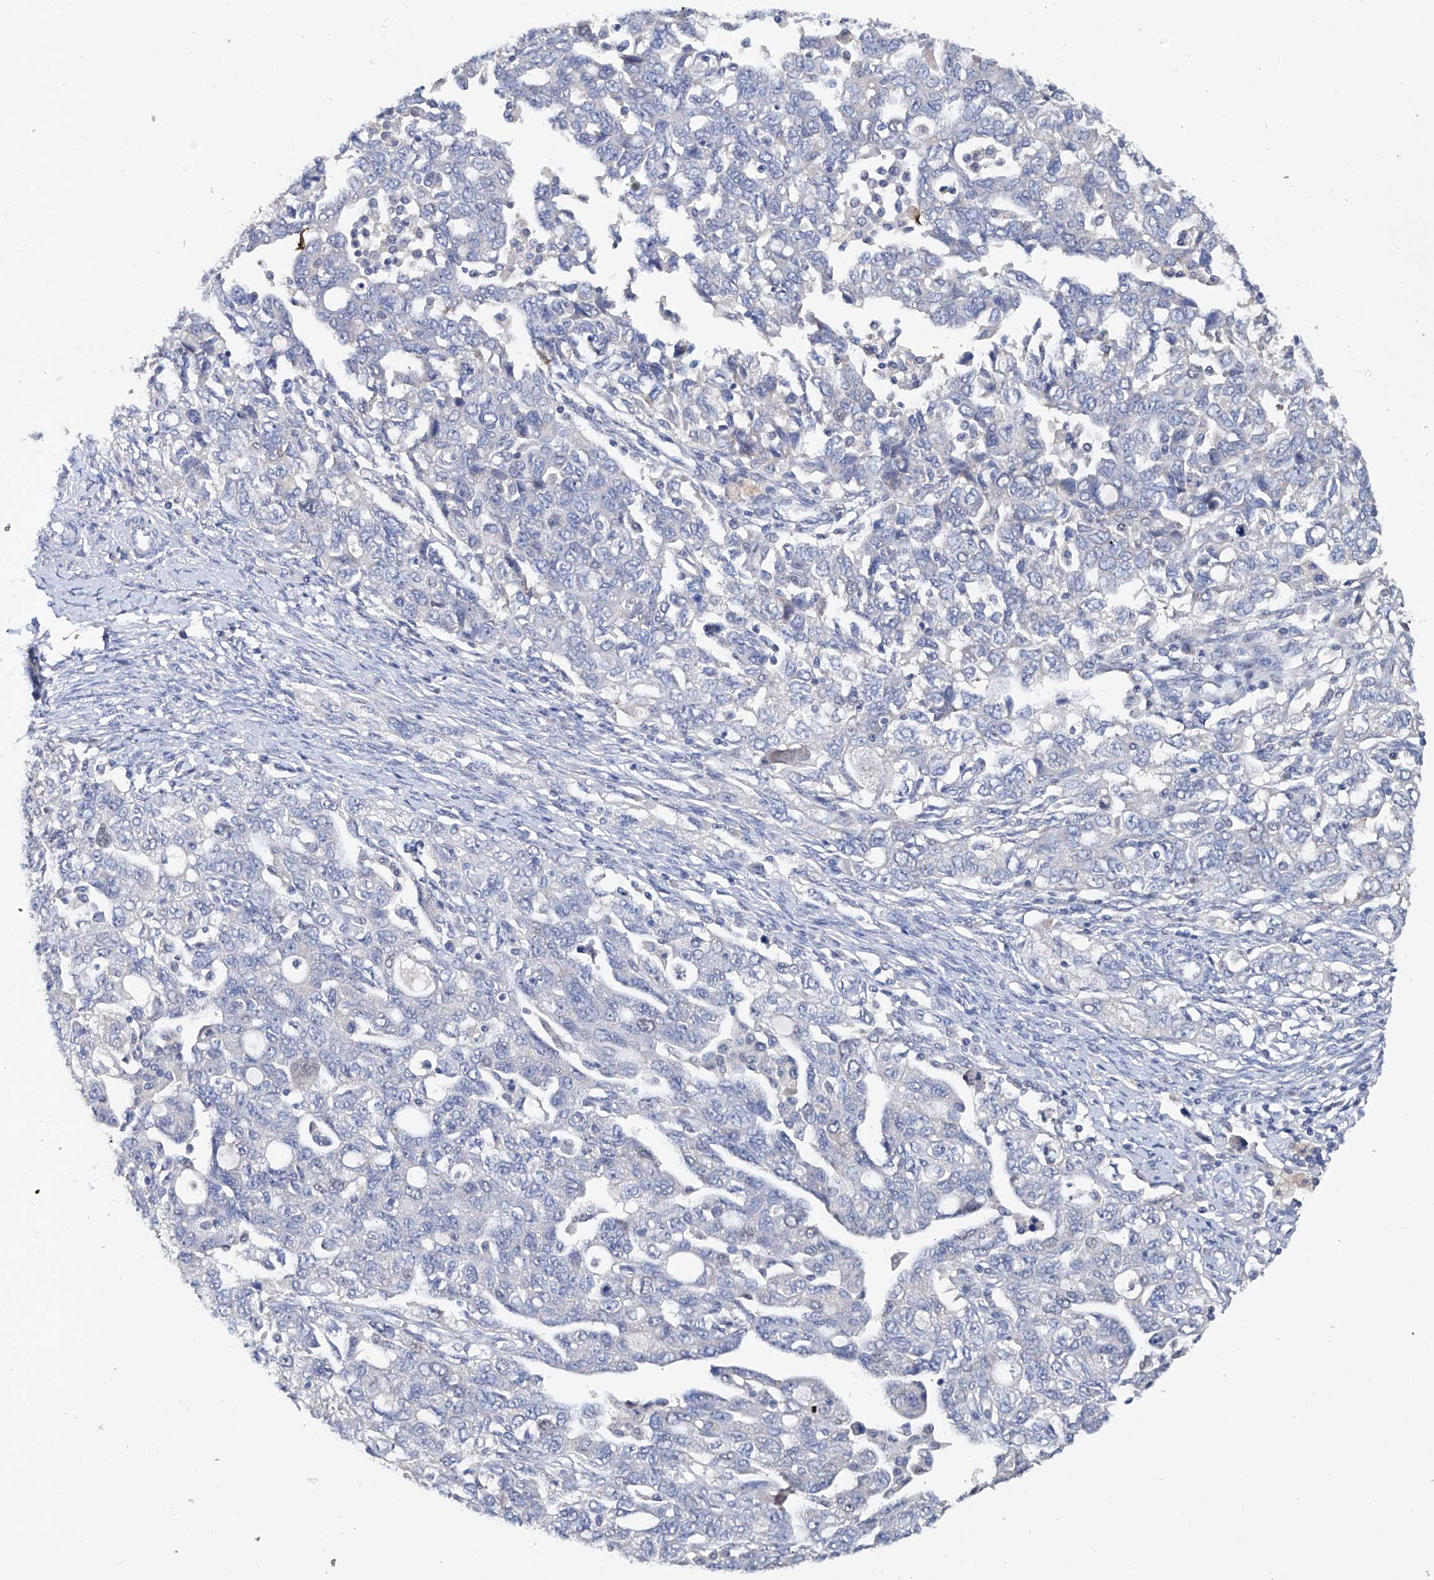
{"staining": {"intensity": "negative", "quantity": "none", "location": "none"}, "tissue": "ovarian cancer", "cell_type": "Tumor cells", "image_type": "cancer", "snomed": [{"axis": "morphology", "description": "Carcinoma, NOS"}, {"axis": "morphology", "description": "Cystadenocarcinoma, serous, NOS"}, {"axis": "topography", "description": "Ovary"}], "caption": "Immunohistochemistry (IHC) micrograph of neoplastic tissue: carcinoma (ovarian) stained with DAB (3,3'-diaminobenzidine) exhibits no significant protein staining in tumor cells.", "gene": "KLHL17", "patient": {"sex": "female", "age": 69}}